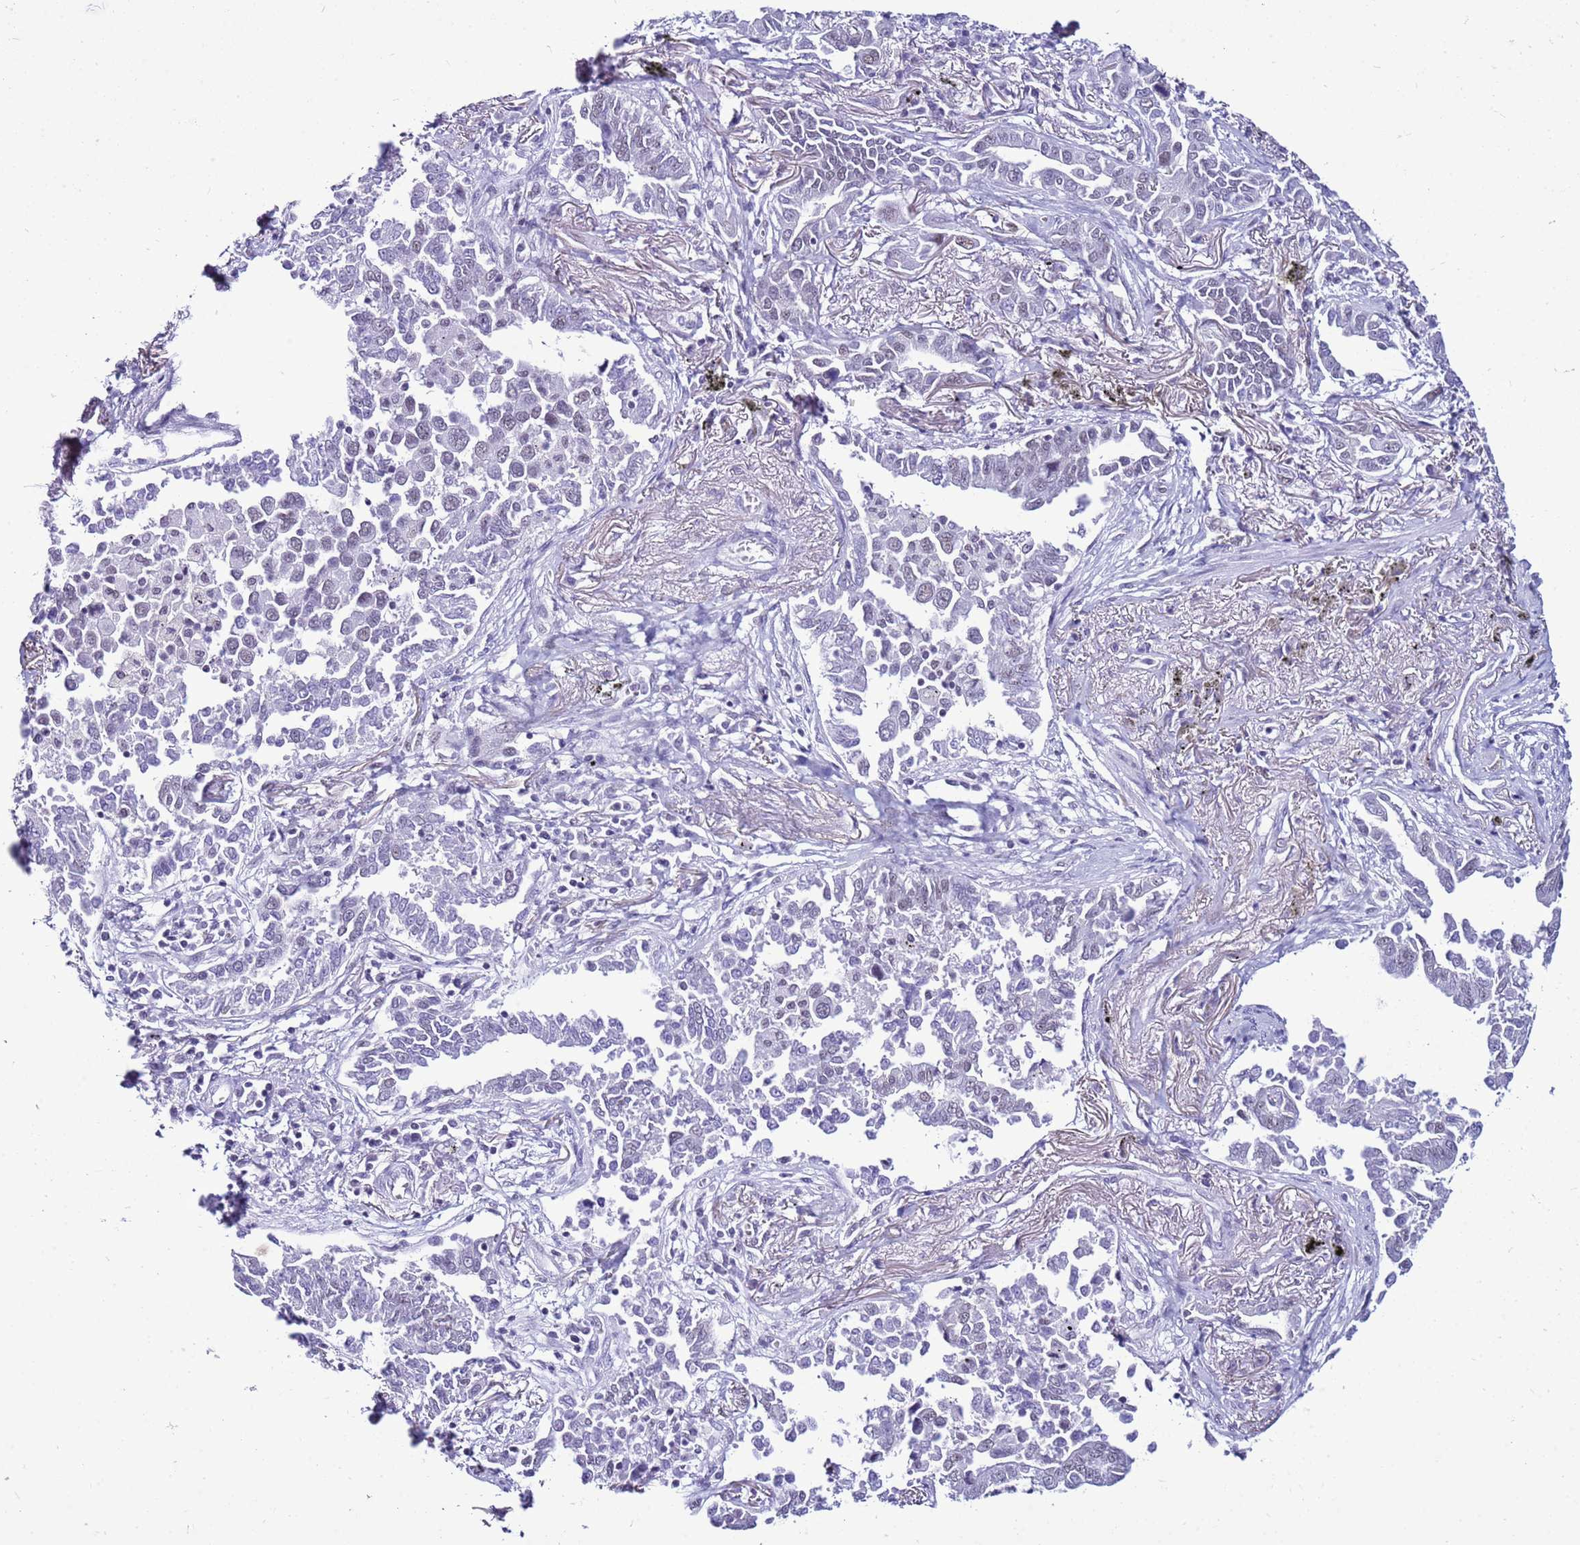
{"staining": {"intensity": "negative", "quantity": "none", "location": "none"}, "tissue": "lung cancer", "cell_type": "Tumor cells", "image_type": "cancer", "snomed": [{"axis": "morphology", "description": "Adenocarcinoma, NOS"}, {"axis": "topography", "description": "Lung"}], "caption": "IHC photomicrograph of neoplastic tissue: human adenocarcinoma (lung) stained with DAB displays no significant protein positivity in tumor cells.", "gene": "DHX15", "patient": {"sex": "male", "age": 67}}